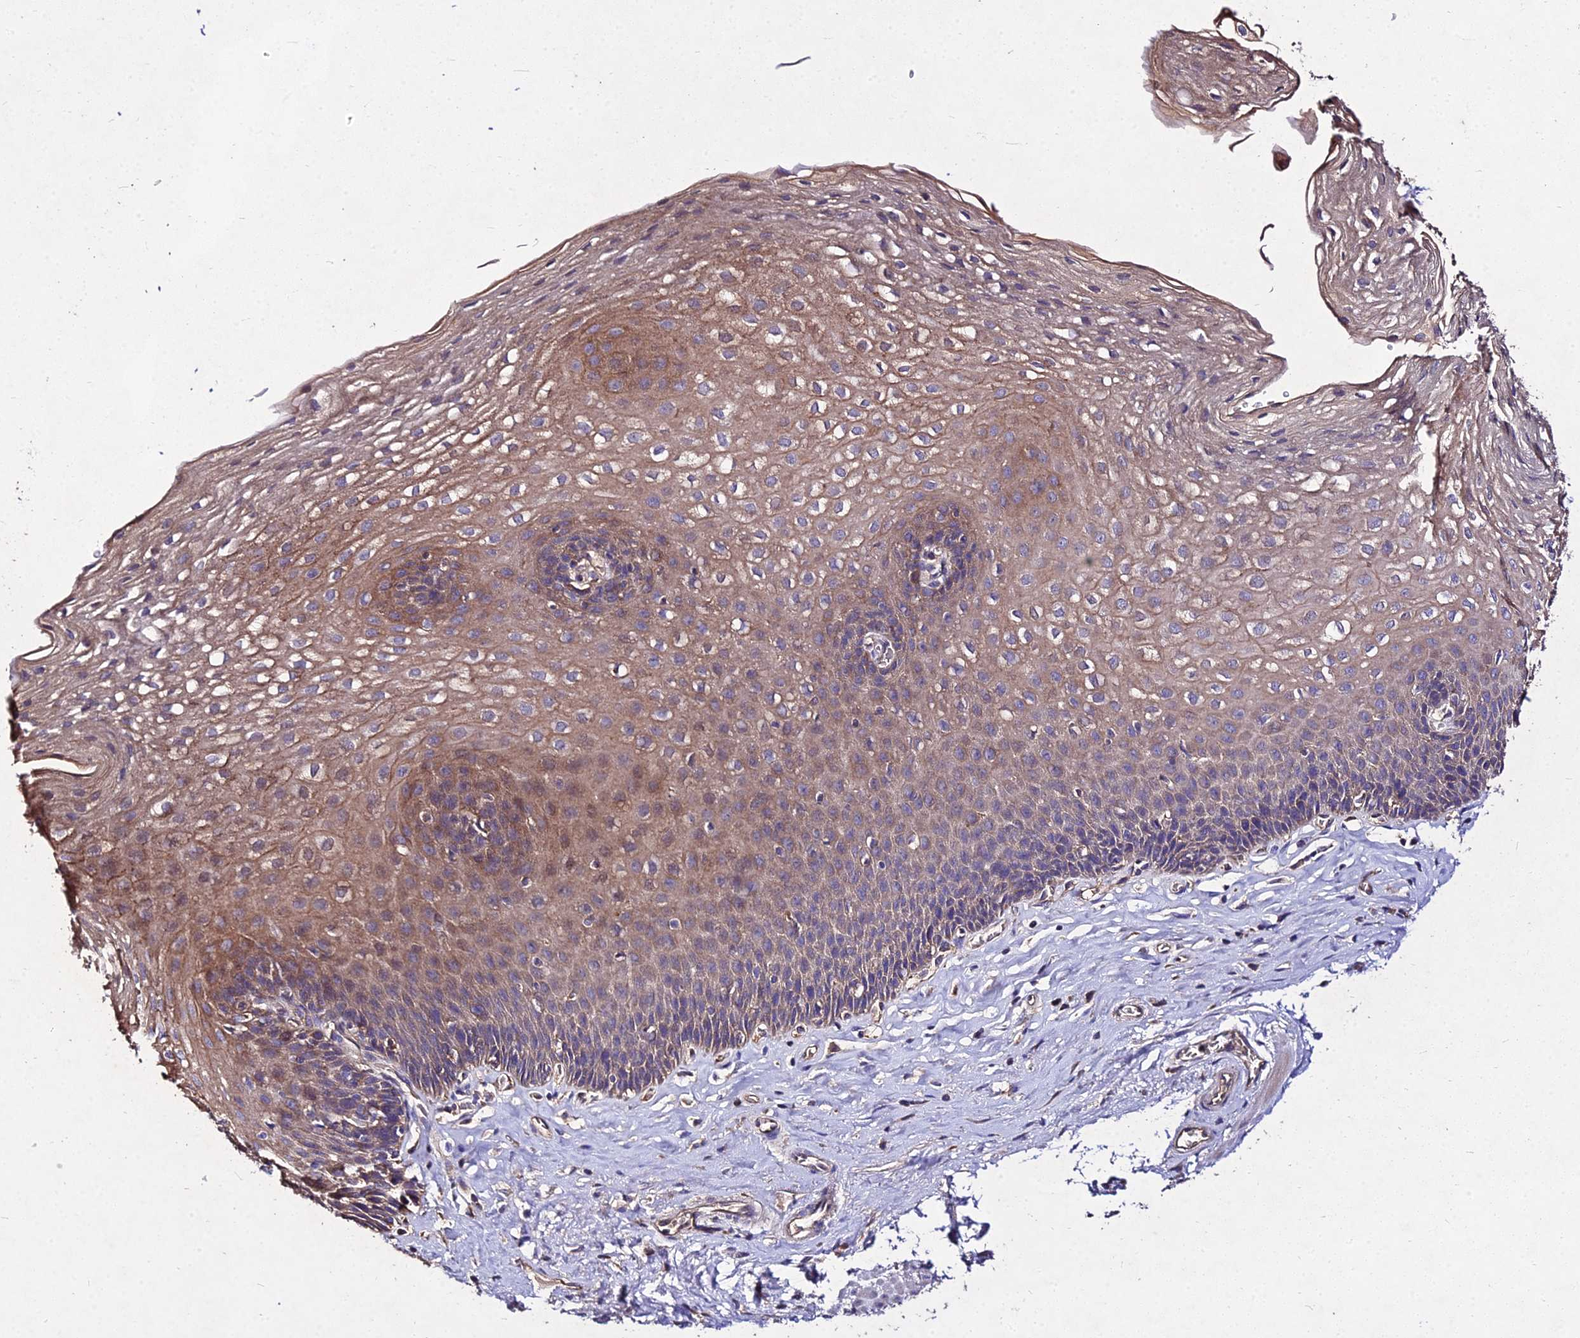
{"staining": {"intensity": "moderate", "quantity": ">75%", "location": "cytoplasmic/membranous"}, "tissue": "esophagus", "cell_type": "Squamous epithelial cells", "image_type": "normal", "snomed": [{"axis": "morphology", "description": "Normal tissue, NOS"}, {"axis": "topography", "description": "Esophagus"}], "caption": "Esophagus stained with immunohistochemistry (IHC) demonstrates moderate cytoplasmic/membranous positivity in about >75% of squamous epithelial cells.", "gene": "AP3M1", "patient": {"sex": "female", "age": 66}}